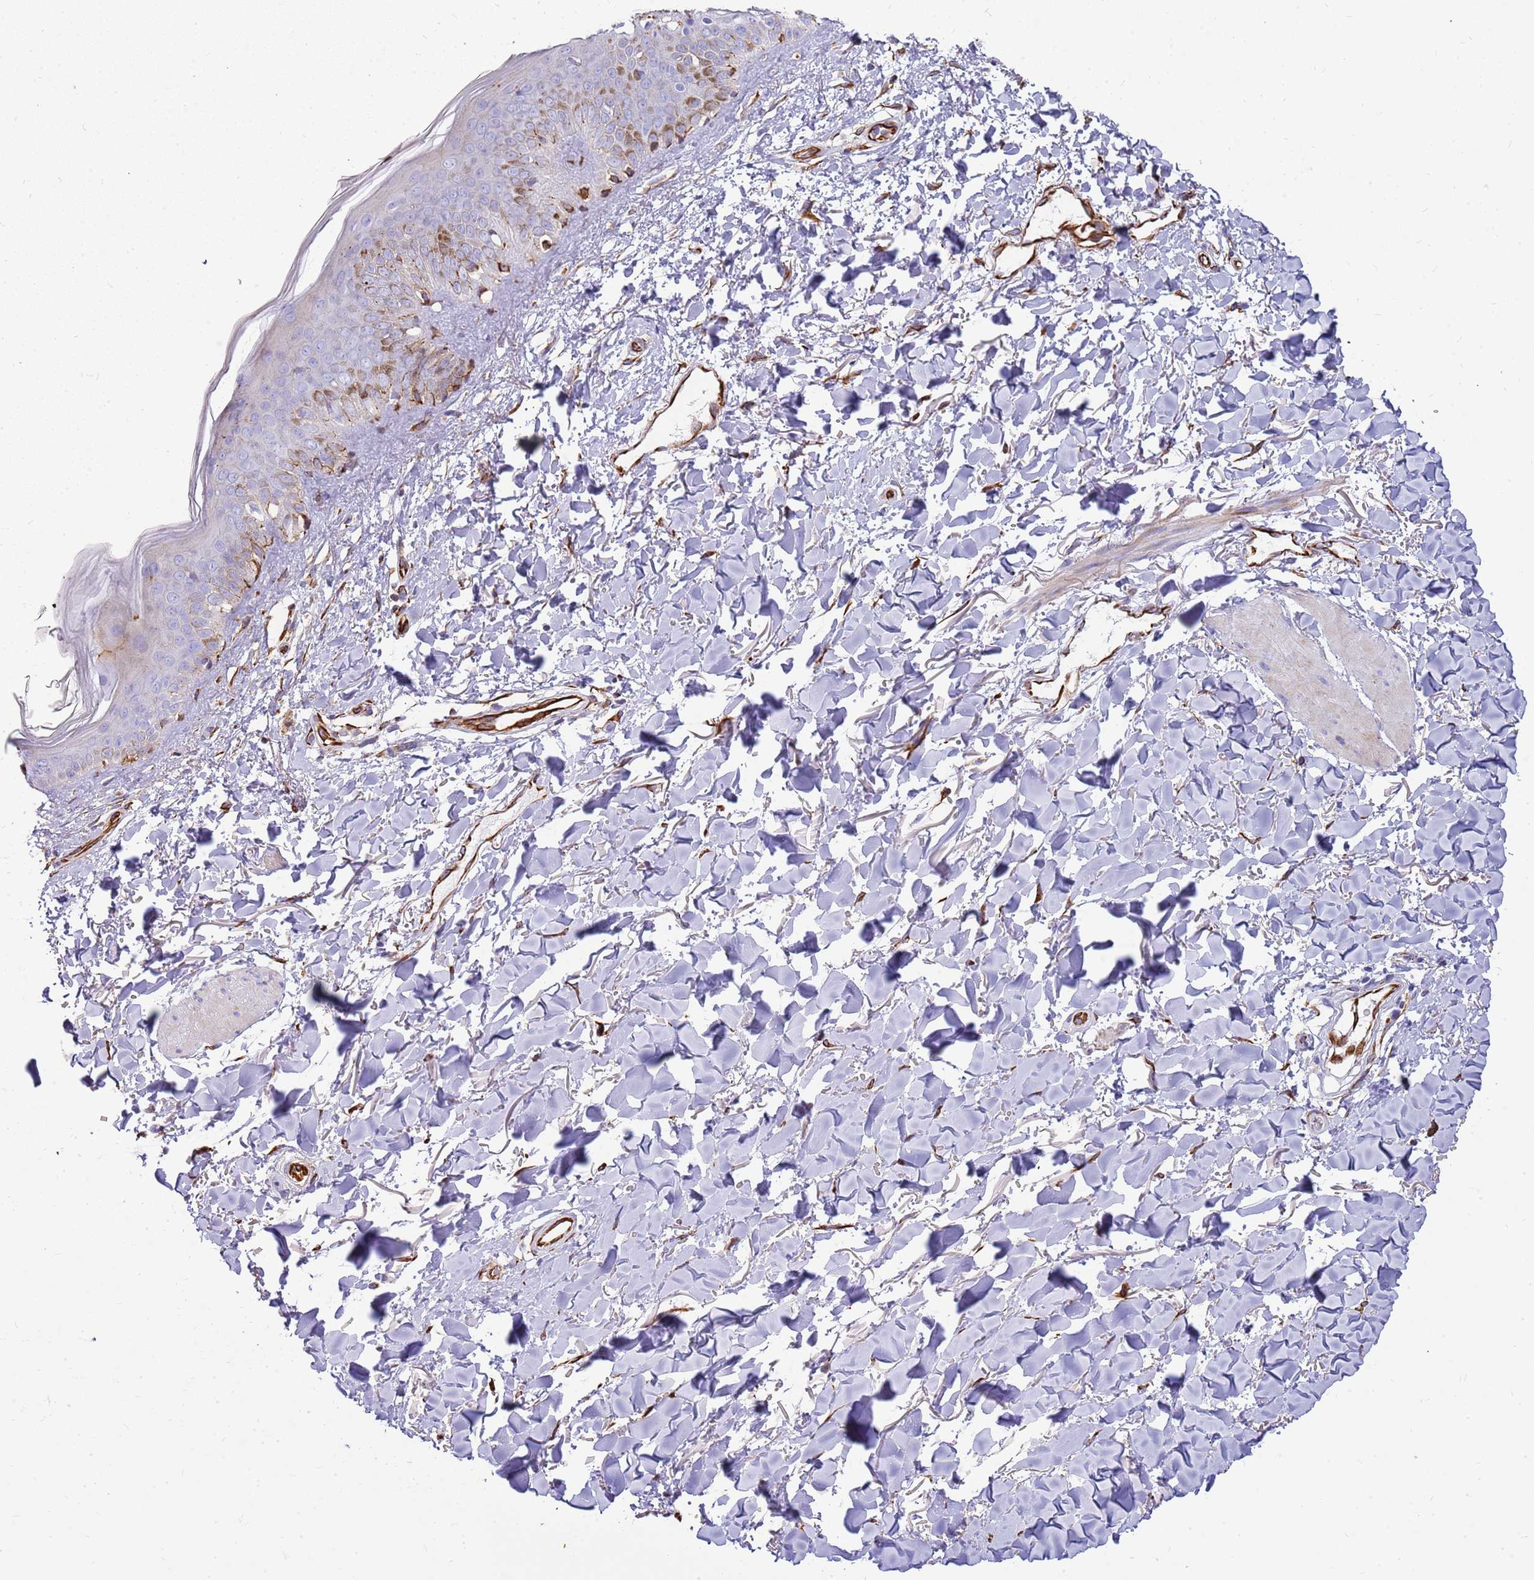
{"staining": {"intensity": "moderate", "quantity": ">75%", "location": "cytoplasmic/membranous"}, "tissue": "skin", "cell_type": "Fibroblasts", "image_type": "normal", "snomed": [{"axis": "morphology", "description": "Normal tissue, NOS"}, {"axis": "topography", "description": "Skin"}], "caption": "Immunohistochemistry (IHC) (DAB) staining of unremarkable skin shows moderate cytoplasmic/membranous protein staining in about >75% of fibroblasts. The staining was performed using DAB to visualize the protein expression in brown, while the nuclei were stained in blue with hematoxylin (Magnification: 20x).", "gene": "ZDHHC1", "patient": {"sex": "female", "age": 58}}